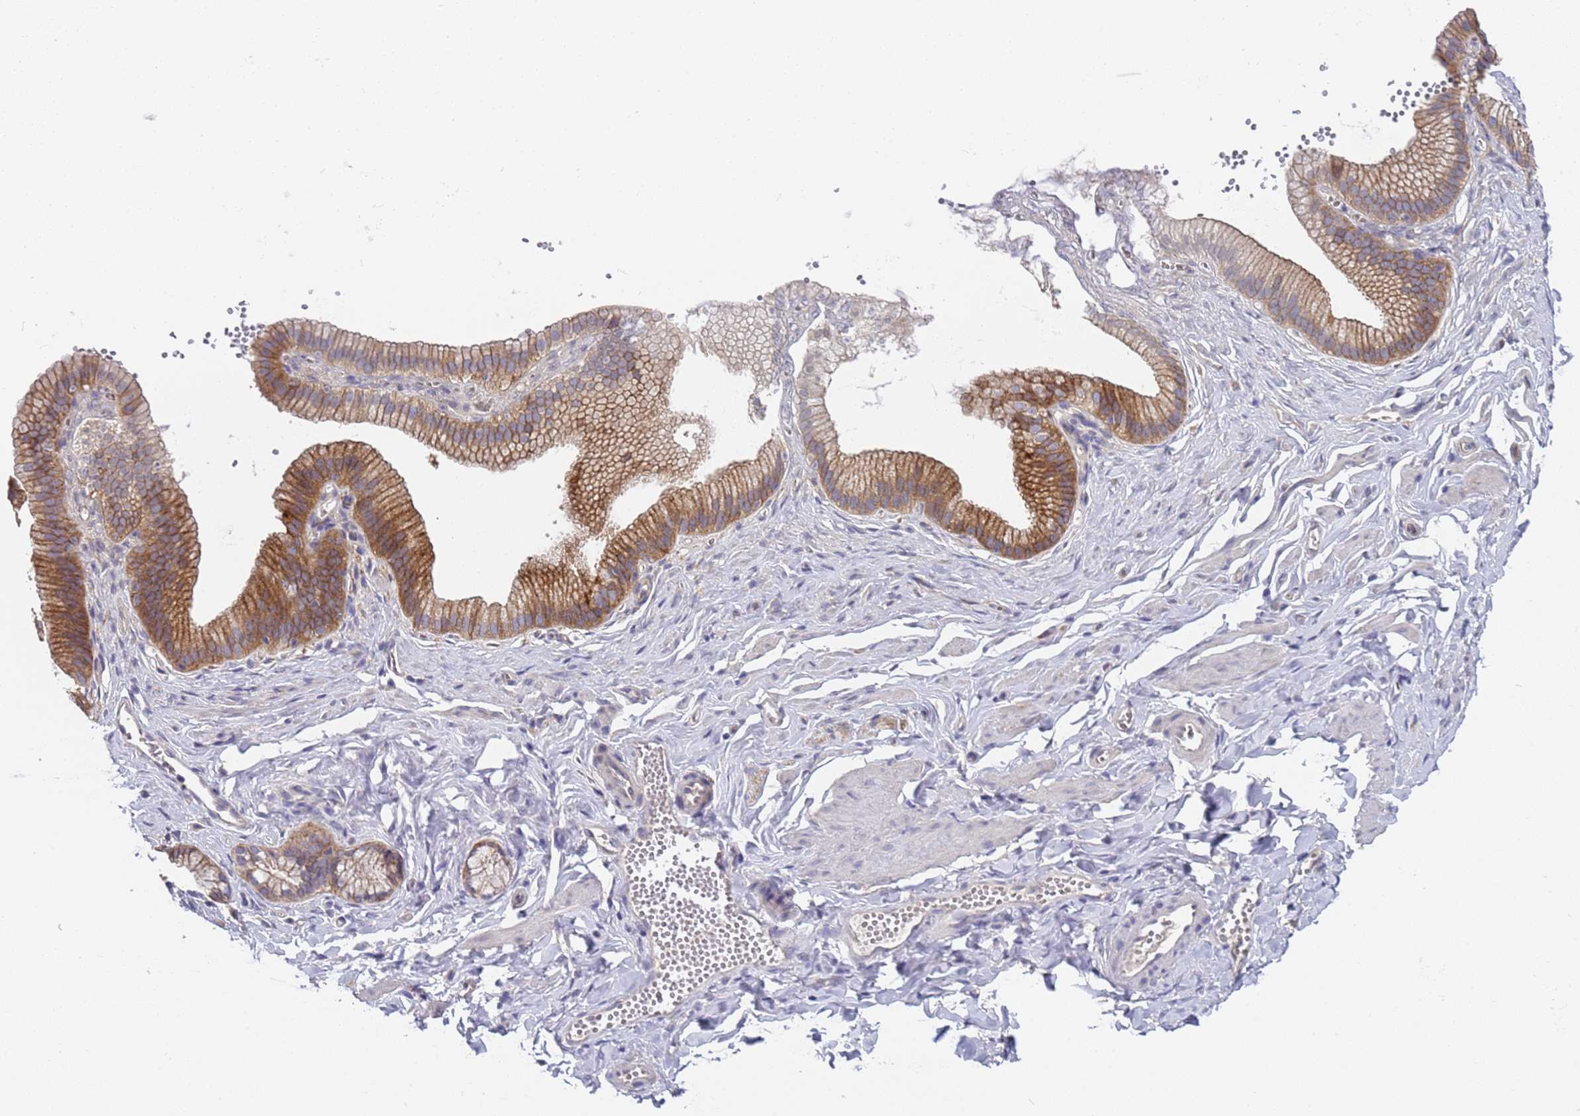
{"staining": {"intensity": "negative", "quantity": "none", "location": "none"}, "tissue": "adipose tissue", "cell_type": "Adipocytes", "image_type": "normal", "snomed": [{"axis": "morphology", "description": "Normal tissue, NOS"}, {"axis": "topography", "description": "Gallbladder"}, {"axis": "topography", "description": "Peripheral nerve tissue"}], "caption": "IHC micrograph of unremarkable adipose tissue: adipose tissue stained with DAB (3,3'-diaminobenzidine) demonstrates no significant protein staining in adipocytes. (IHC, brightfield microscopy, high magnification).", "gene": "TRMT10A", "patient": {"sex": "male", "age": 38}}